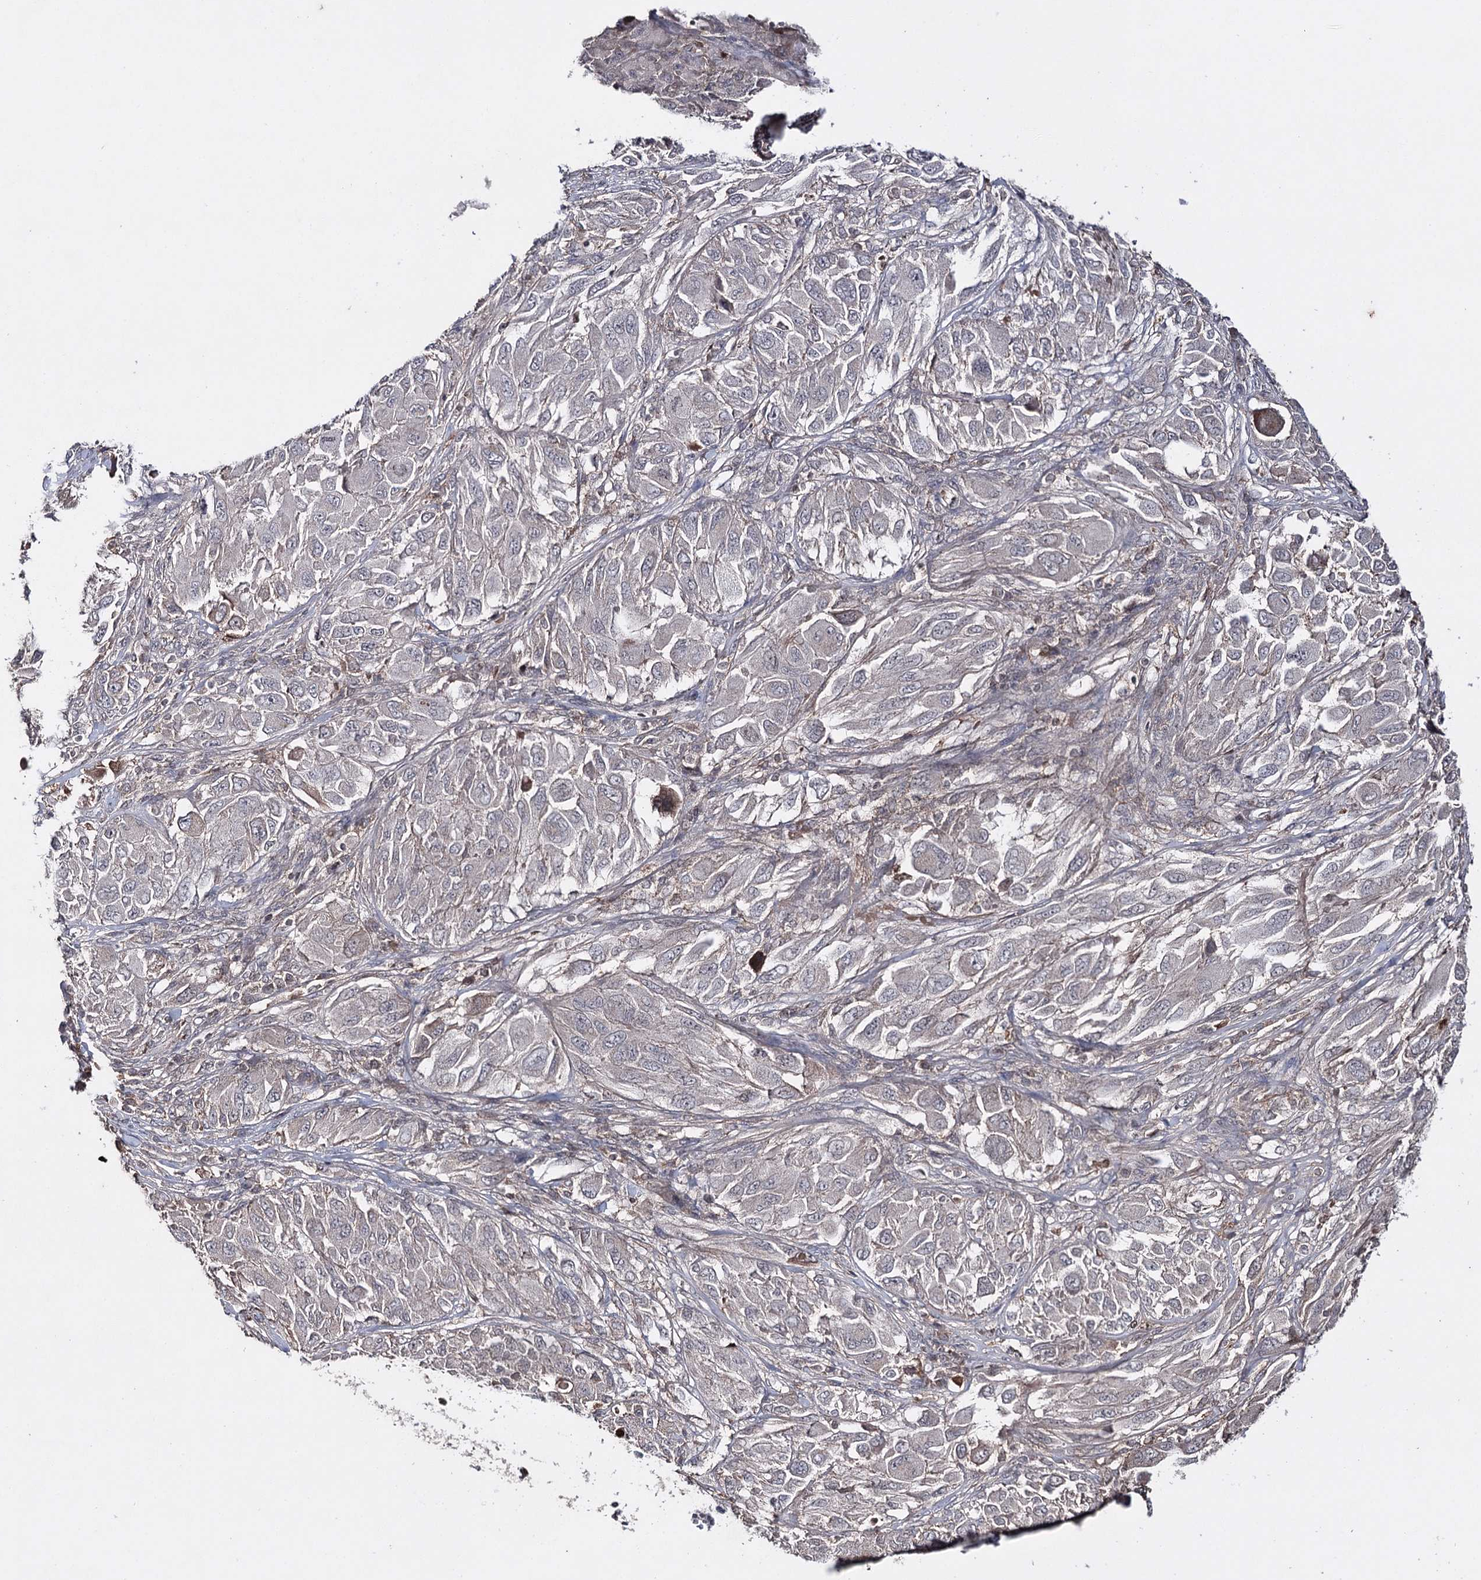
{"staining": {"intensity": "negative", "quantity": "none", "location": "none"}, "tissue": "melanoma", "cell_type": "Tumor cells", "image_type": "cancer", "snomed": [{"axis": "morphology", "description": "Malignant melanoma, NOS"}, {"axis": "topography", "description": "Skin"}], "caption": "Tumor cells are negative for protein expression in human malignant melanoma. The staining was performed using DAB to visualize the protein expression in brown, while the nuclei were stained in blue with hematoxylin (Magnification: 20x).", "gene": "SYNGR3", "patient": {"sex": "female", "age": 91}}